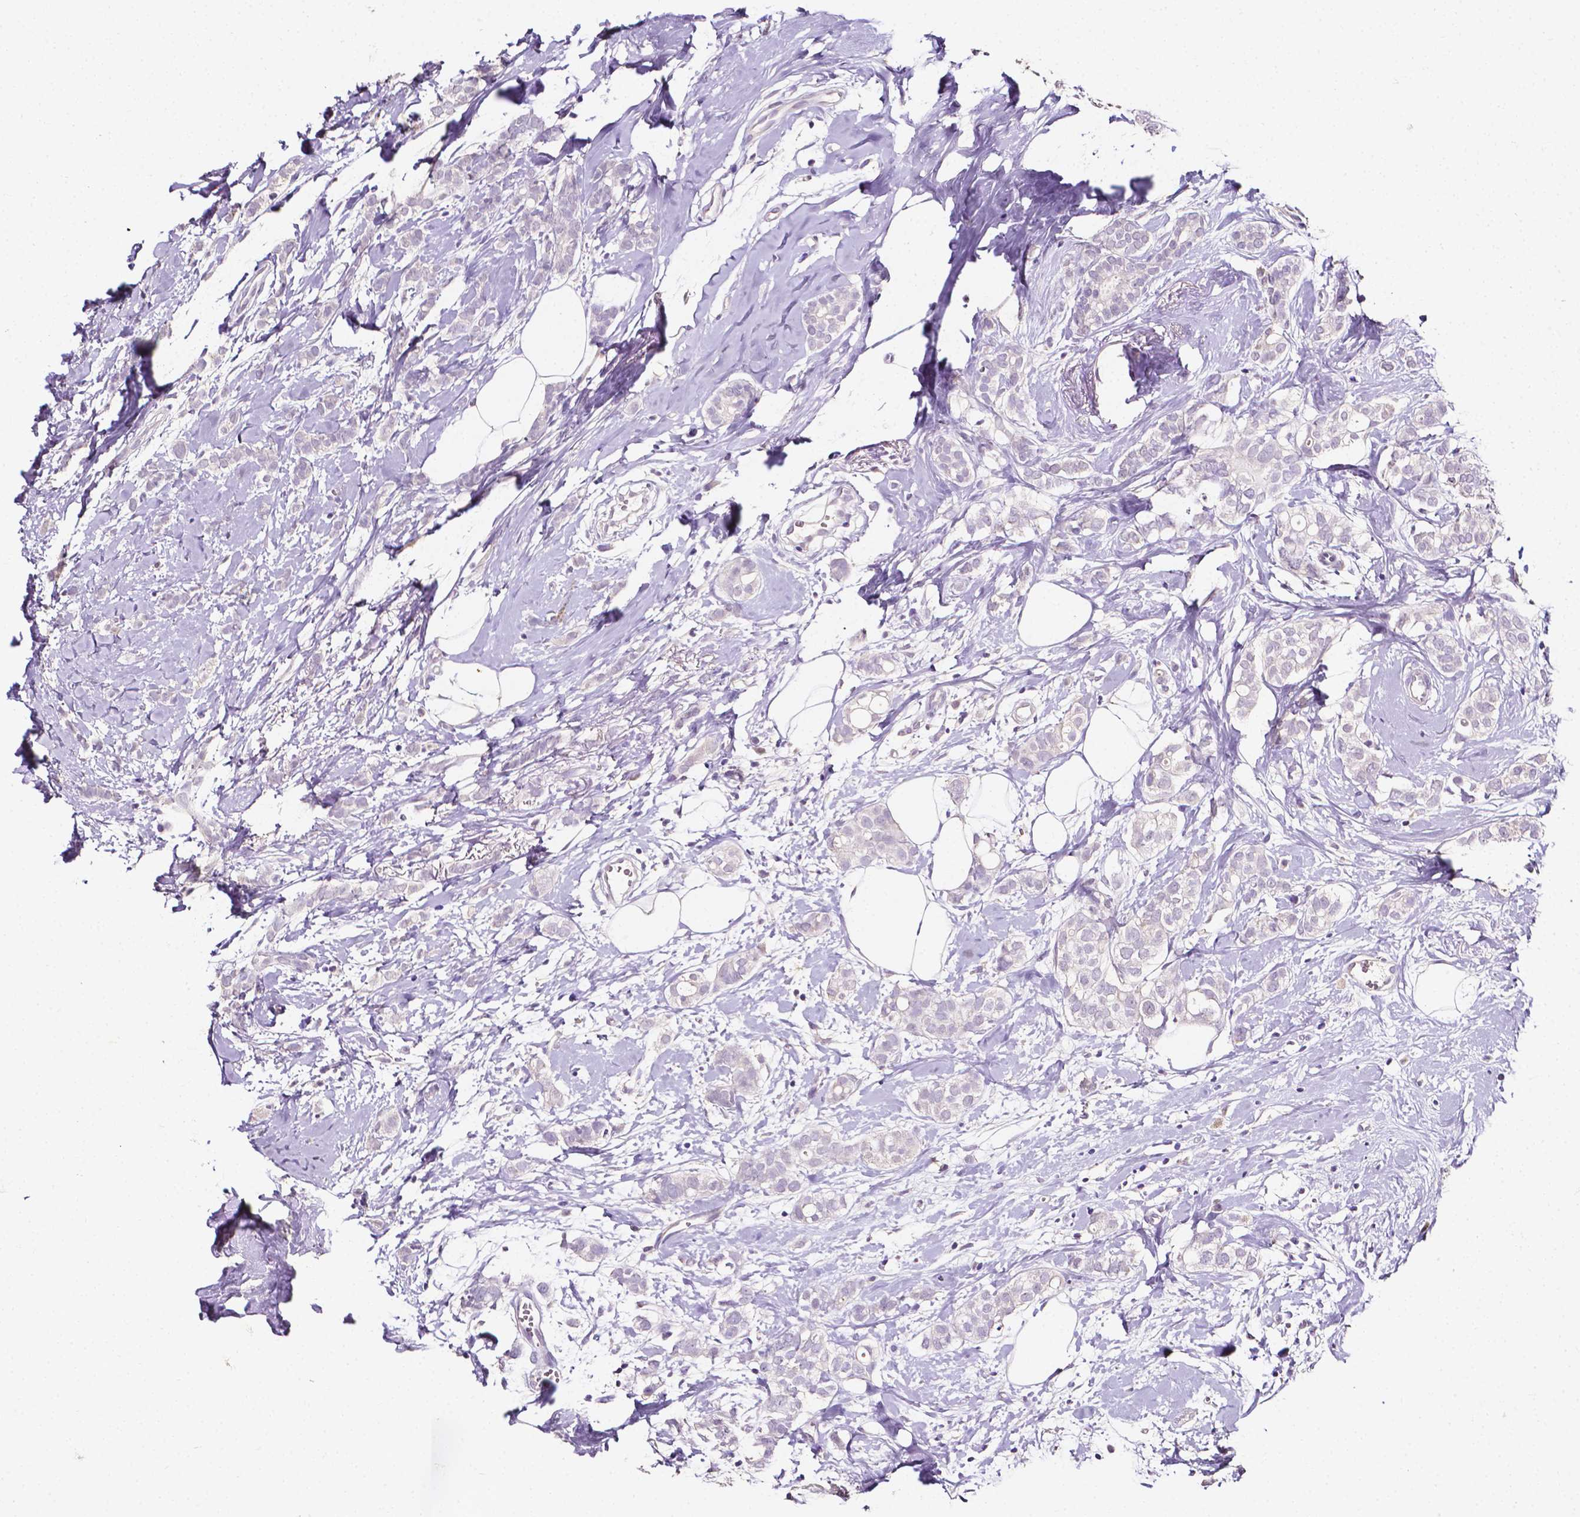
{"staining": {"intensity": "negative", "quantity": "none", "location": "none"}, "tissue": "breast cancer", "cell_type": "Tumor cells", "image_type": "cancer", "snomed": [{"axis": "morphology", "description": "Duct carcinoma"}, {"axis": "topography", "description": "Breast"}], "caption": "Tumor cells show no significant expression in breast cancer (invasive ductal carcinoma).", "gene": "PSAT1", "patient": {"sex": "female", "age": 40}}